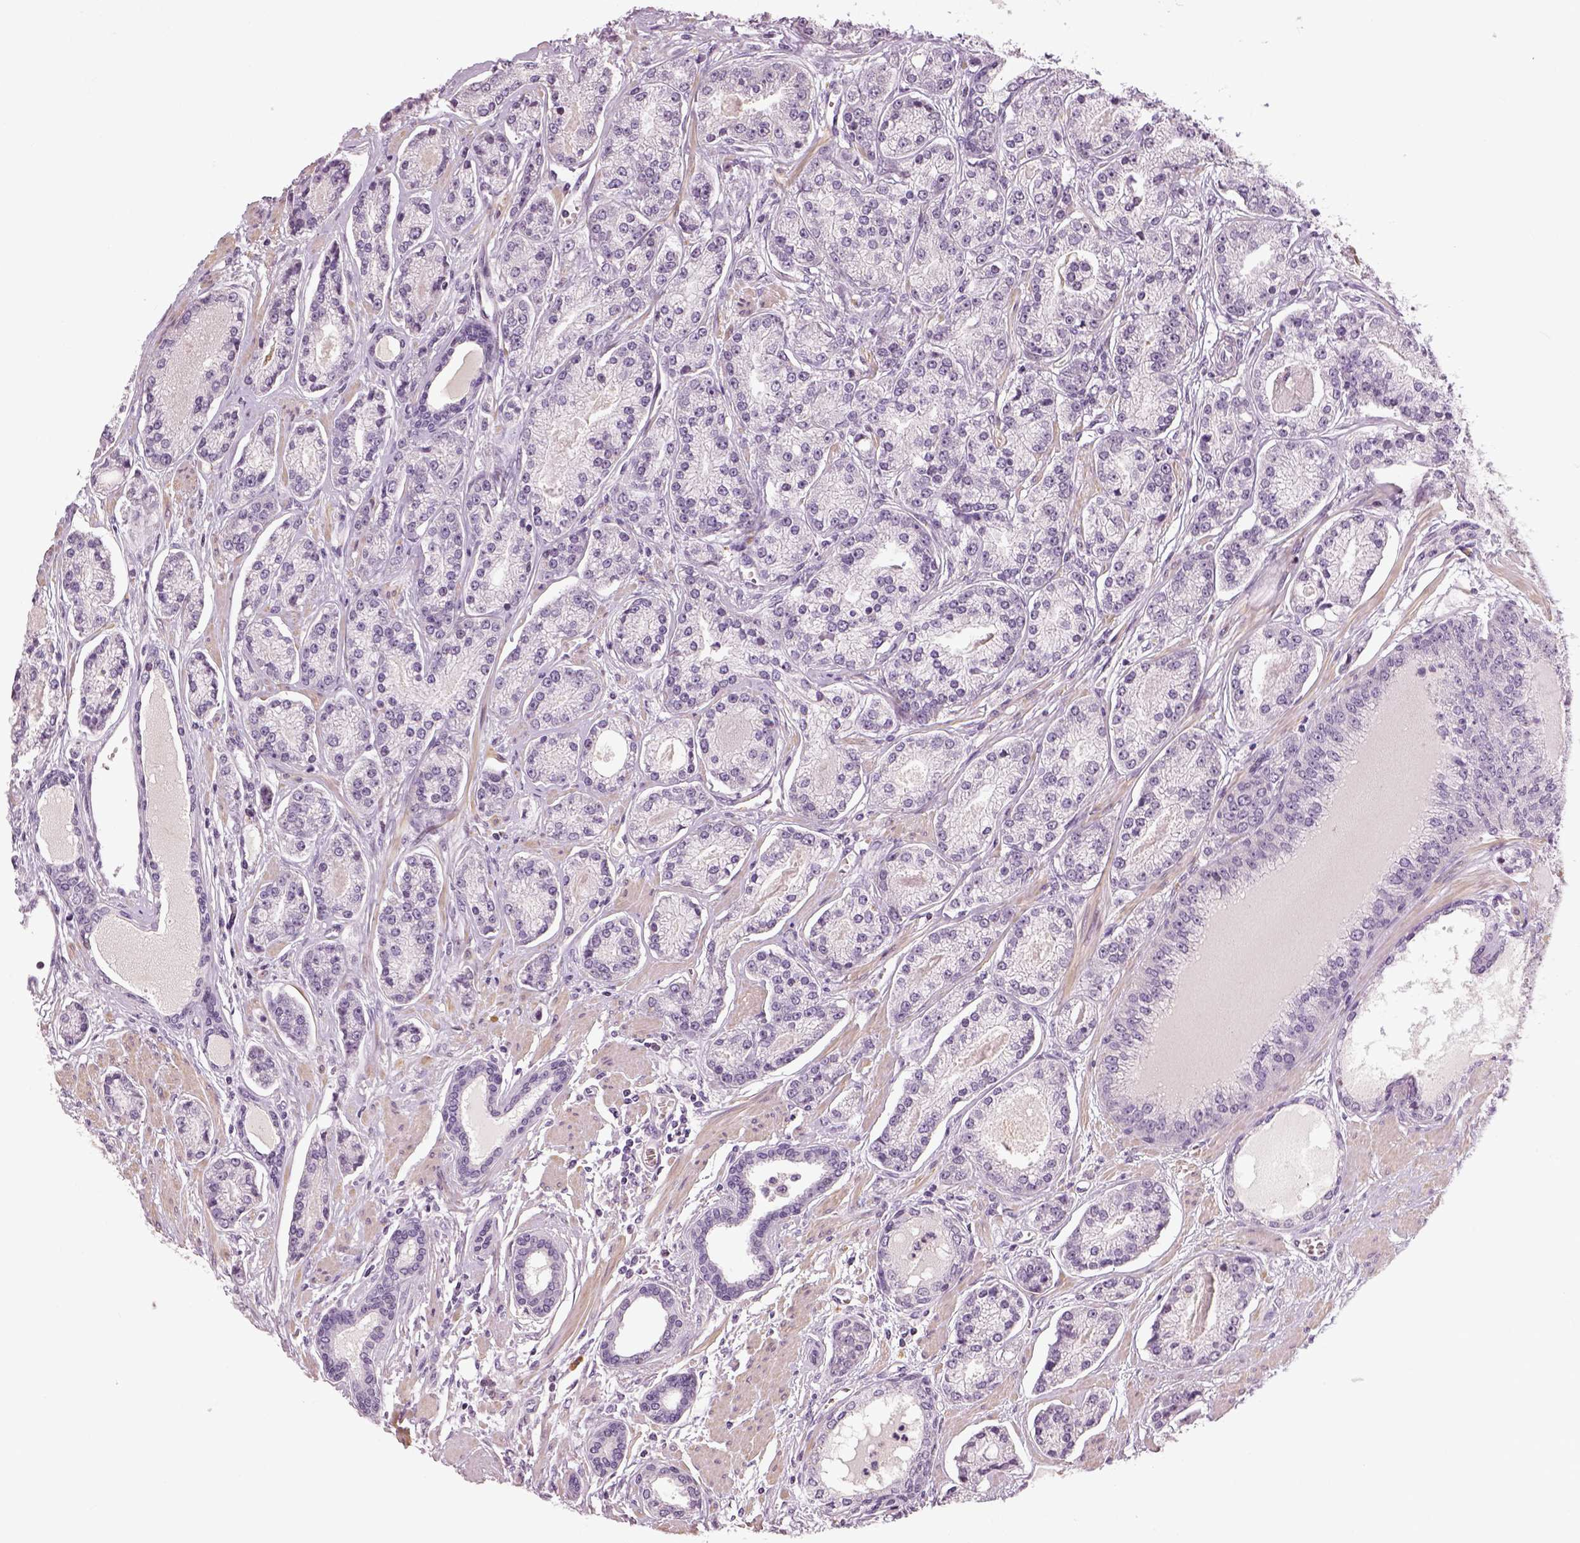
{"staining": {"intensity": "negative", "quantity": "none", "location": "none"}, "tissue": "prostate cancer", "cell_type": "Tumor cells", "image_type": "cancer", "snomed": [{"axis": "morphology", "description": "Adenocarcinoma, NOS"}, {"axis": "topography", "description": "Prostate"}], "caption": "The image demonstrates no staining of tumor cells in prostate adenocarcinoma.", "gene": "NECAB1", "patient": {"sex": "male", "age": 64}}